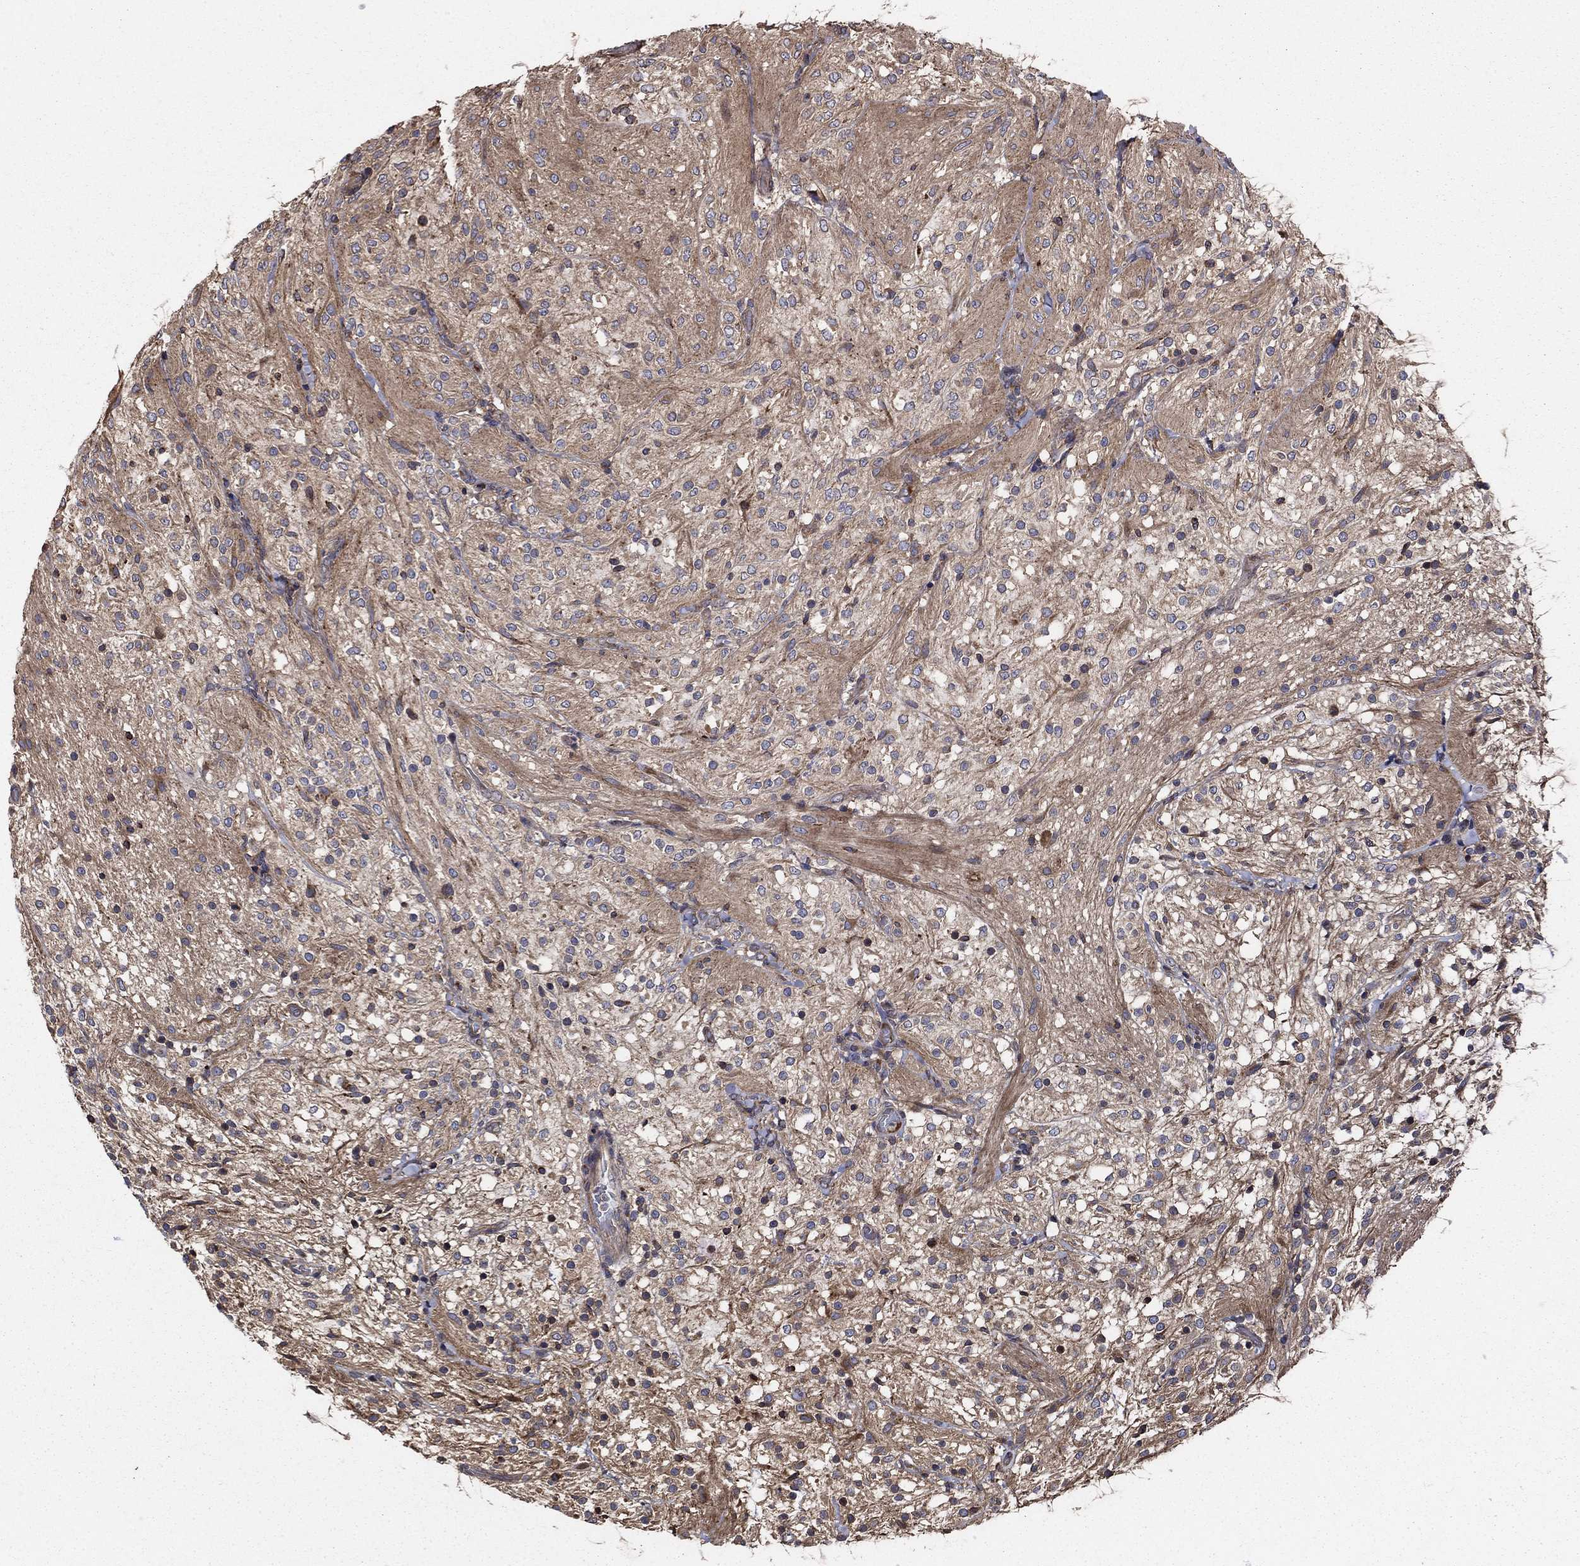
{"staining": {"intensity": "negative", "quantity": "none", "location": "none"}, "tissue": "glioma", "cell_type": "Tumor cells", "image_type": "cancer", "snomed": [{"axis": "morphology", "description": "Glioma, malignant, Low grade"}, {"axis": "topography", "description": "Brain"}], "caption": "The immunohistochemistry (IHC) image has no significant expression in tumor cells of malignant glioma (low-grade) tissue.", "gene": "BABAM2", "patient": {"sex": "male", "age": 3}}